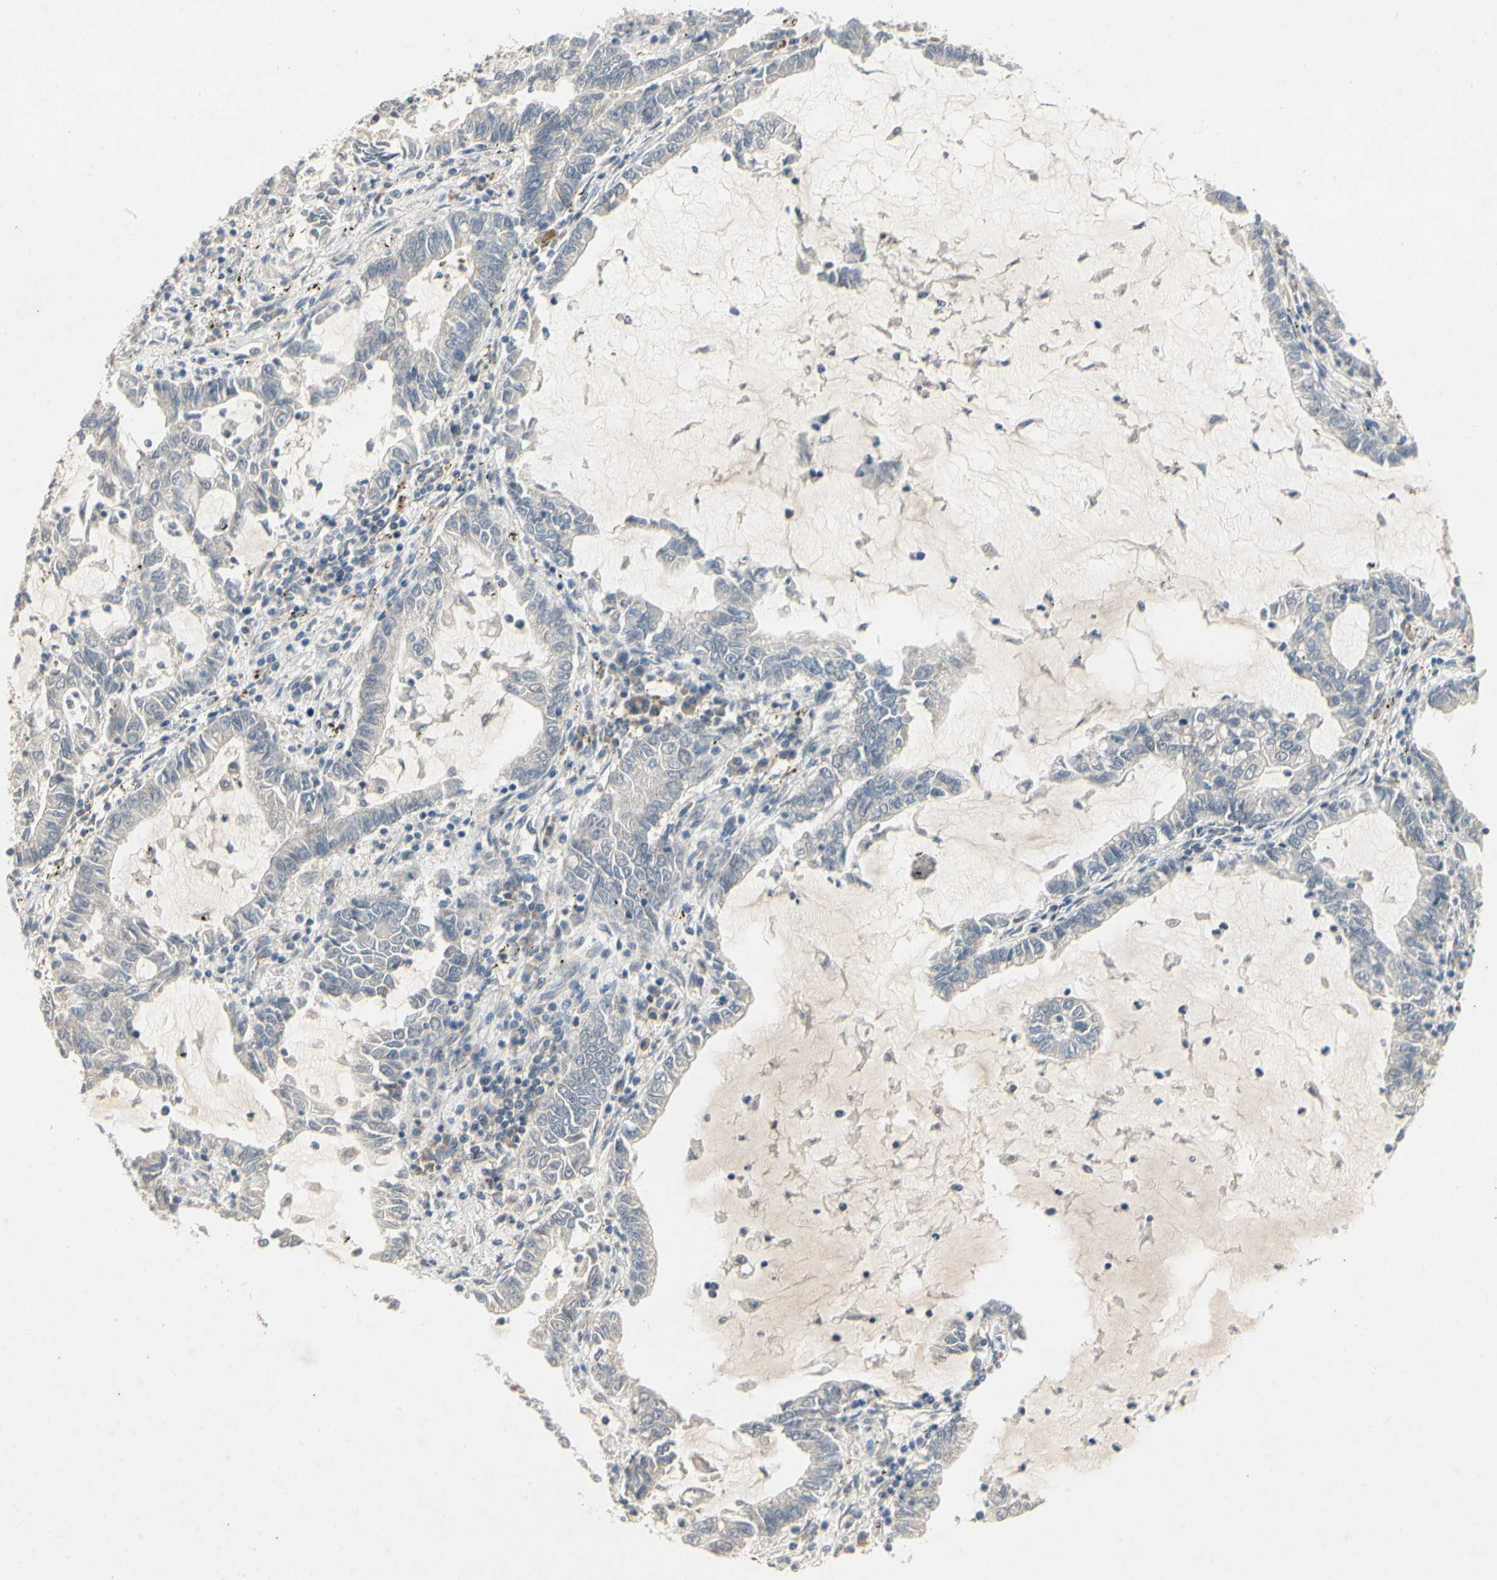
{"staining": {"intensity": "negative", "quantity": "none", "location": "none"}, "tissue": "lung cancer", "cell_type": "Tumor cells", "image_type": "cancer", "snomed": [{"axis": "morphology", "description": "Adenocarcinoma, NOS"}, {"axis": "topography", "description": "Lung"}], "caption": "The photomicrograph demonstrates no staining of tumor cells in lung cancer (adenocarcinoma).", "gene": "KLHDC8B", "patient": {"sex": "female", "age": 51}}